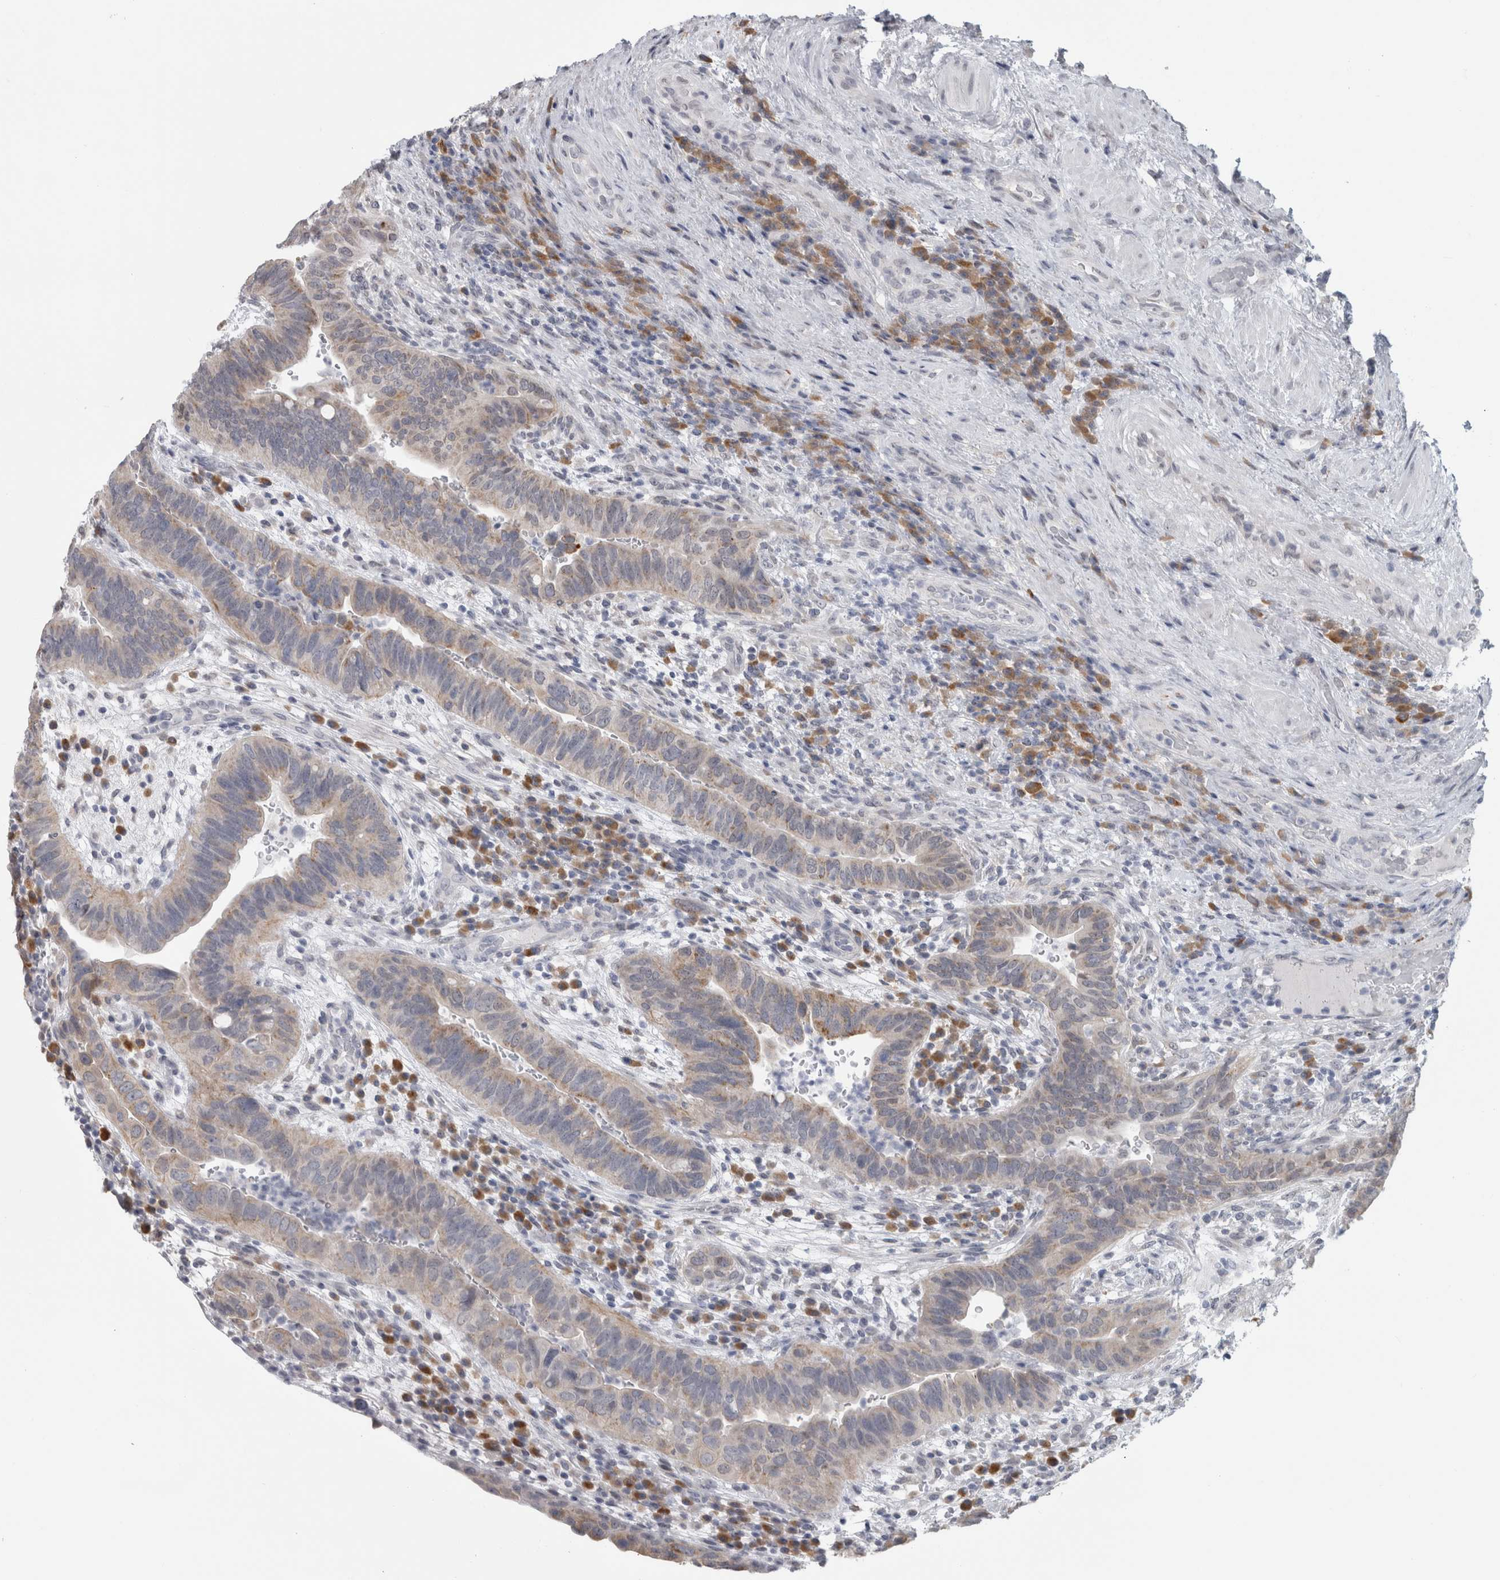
{"staining": {"intensity": "weak", "quantity": "25%-75%", "location": "cytoplasmic/membranous"}, "tissue": "urothelial cancer", "cell_type": "Tumor cells", "image_type": "cancer", "snomed": [{"axis": "morphology", "description": "Urothelial carcinoma, High grade"}, {"axis": "topography", "description": "Urinary bladder"}], "caption": "A micrograph of urothelial cancer stained for a protein shows weak cytoplasmic/membranous brown staining in tumor cells.", "gene": "TMEM242", "patient": {"sex": "female", "age": 82}}